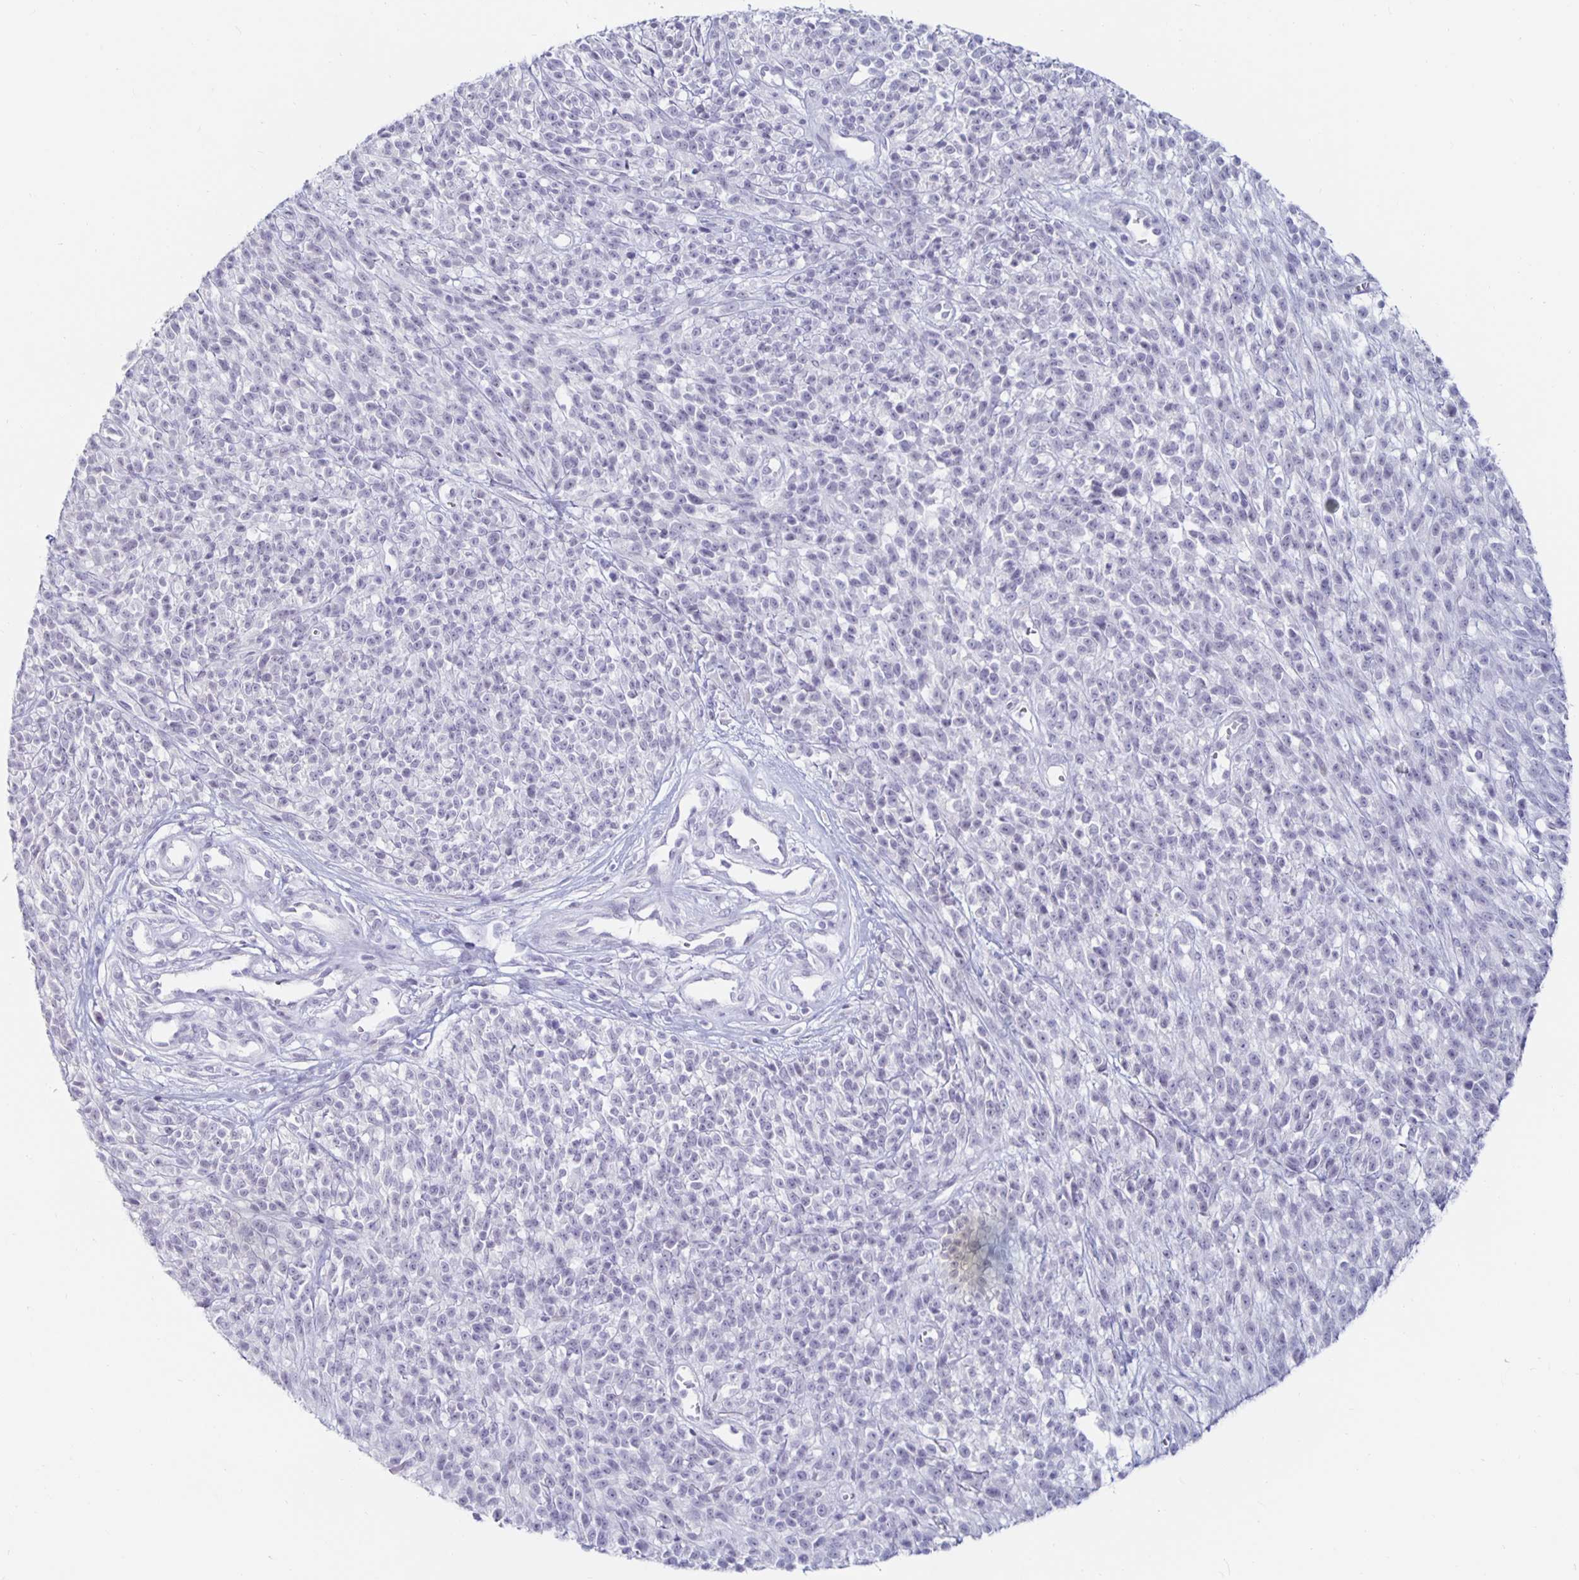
{"staining": {"intensity": "negative", "quantity": "none", "location": "none"}, "tissue": "melanoma", "cell_type": "Tumor cells", "image_type": "cancer", "snomed": [{"axis": "morphology", "description": "Malignant melanoma, NOS"}, {"axis": "topography", "description": "Skin"}, {"axis": "topography", "description": "Skin of trunk"}], "caption": "Tumor cells show no significant expression in melanoma.", "gene": "KCNQ2", "patient": {"sex": "male", "age": 74}}